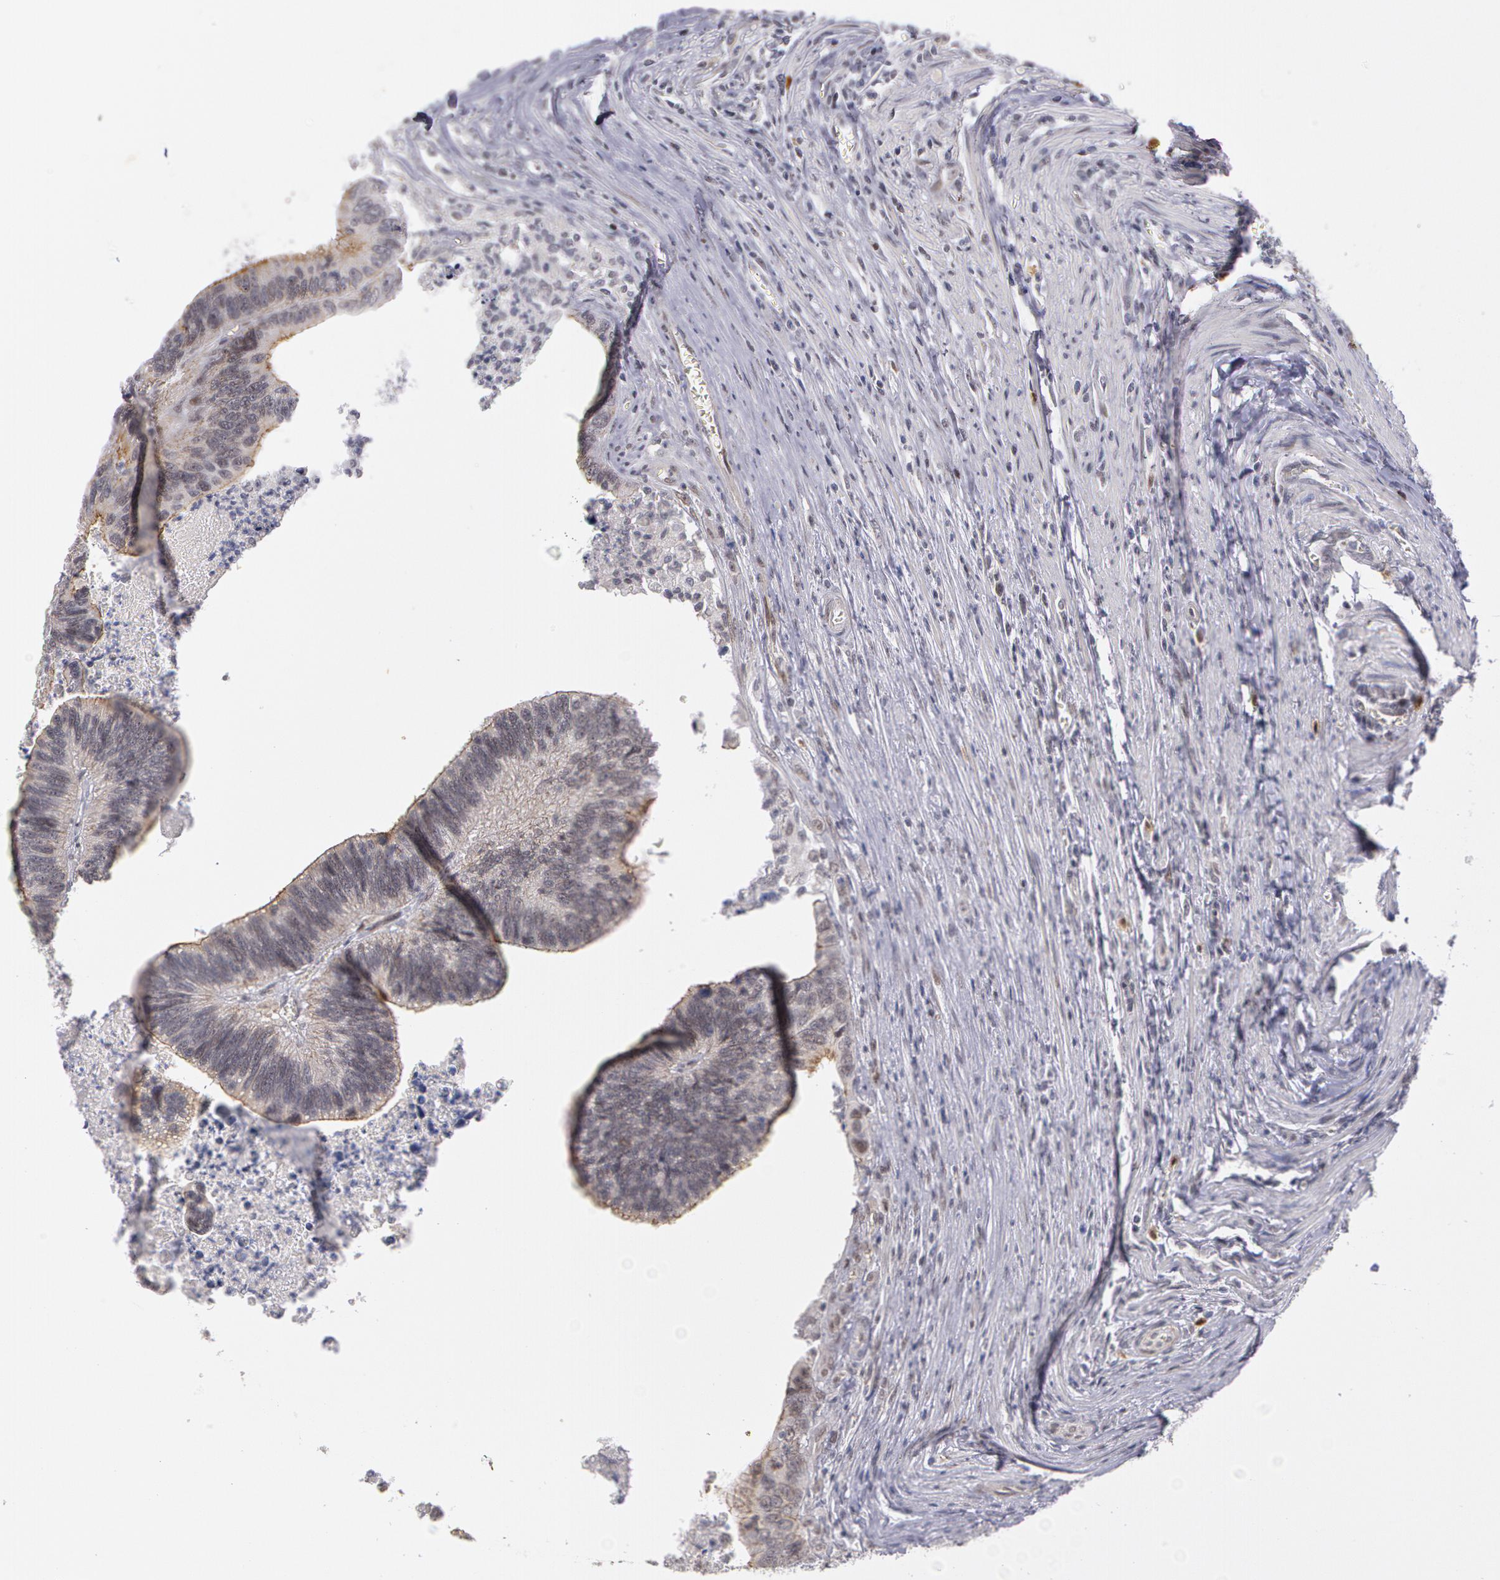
{"staining": {"intensity": "weak", "quantity": "<25%", "location": "nuclear"}, "tissue": "colorectal cancer", "cell_type": "Tumor cells", "image_type": "cancer", "snomed": [{"axis": "morphology", "description": "Adenocarcinoma, NOS"}, {"axis": "topography", "description": "Colon"}], "caption": "IHC photomicrograph of neoplastic tissue: colorectal cancer (adenocarcinoma) stained with DAB (3,3'-diaminobenzidine) displays no significant protein positivity in tumor cells. (DAB immunohistochemistry, high magnification).", "gene": "PRICKLE1", "patient": {"sex": "male", "age": 72}}